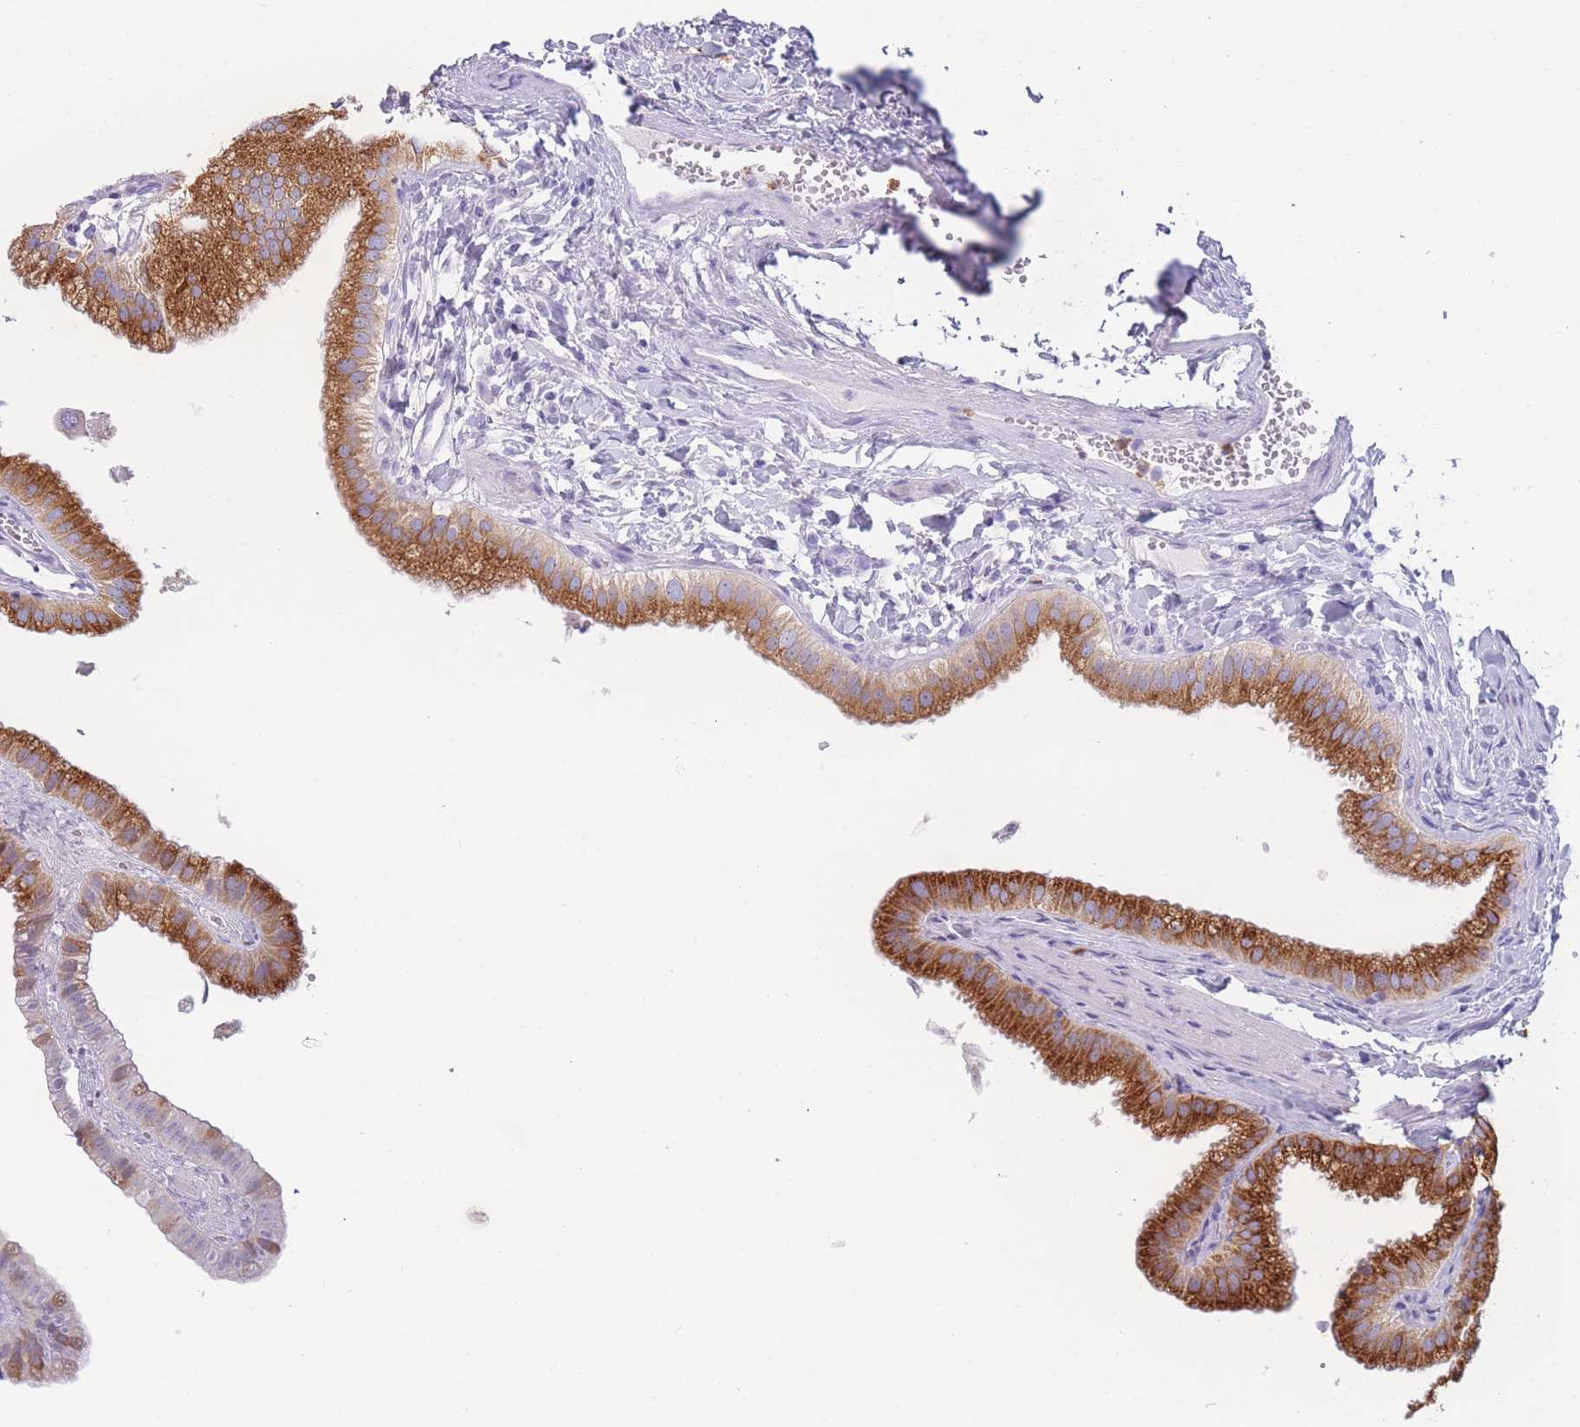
{"staining": {"intensity": "strong", "quantity": "25%-75%", "location": "cytoplasmic/membranous"}, "tissue": "gallbladder", "cell_type": "Glandular cells", "image_type": "normal", "snomed": [{"axis": "morphology", "description": "Normal tissue, NOS"}, {"axis": "topography", "description": "Gallbladder"}], "caption": "The image demonstrates immunohistochemical staining of normal gallbladder. There is strong cytoplasmic/membranous staining is seen in approximately 25%-75% of glandular cells.", "gene": "ZNF627", "patient": {"sex": "female", "age": 61}}